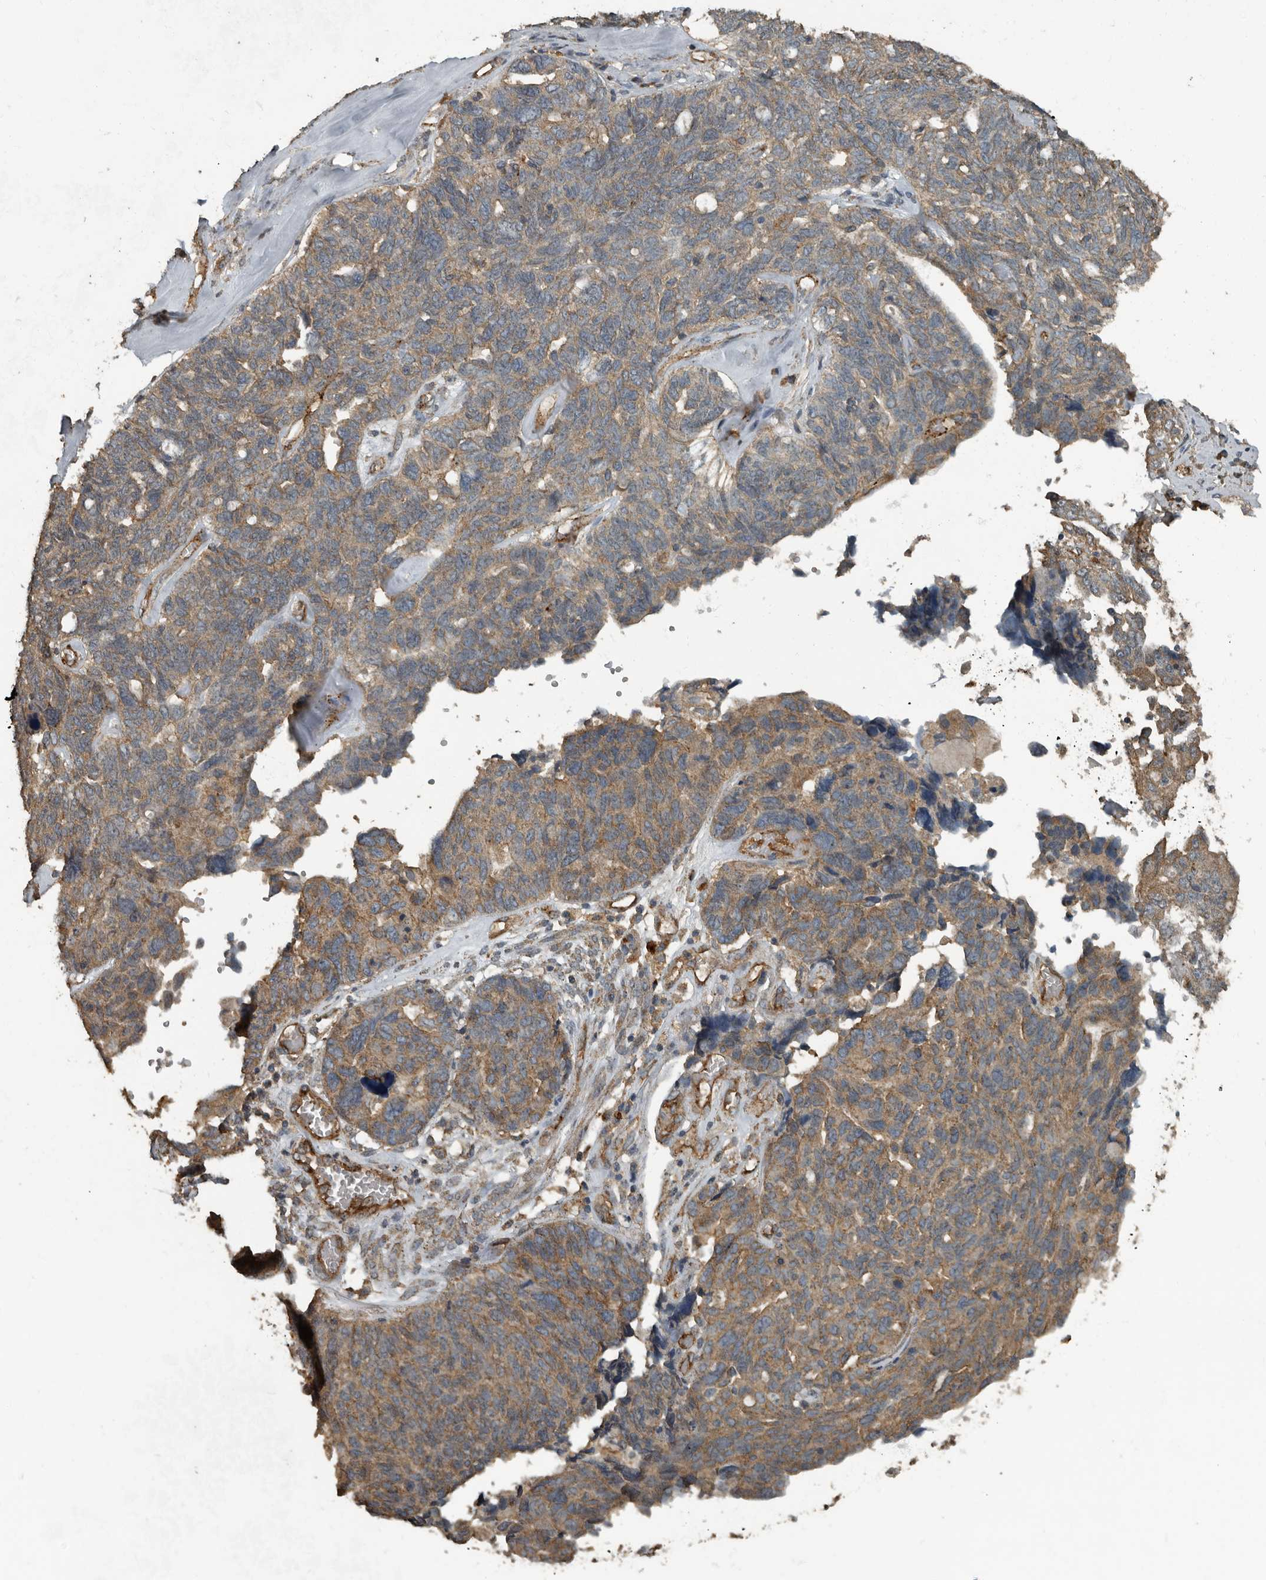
{"staining": {"intensity": "weak", "quantity": ">75%", "location": "cytoplasmic/membranous"}, "tissue": "ovarian cancer", "cell_type": "Tumor cells", "image_type": "cancer", "snomed": [{"axis": "morphology", "description": "Cystadenocarcinoma, serous, NOS"}, {"axis": "topography", "description": "Ovary"}], "caption": "Immunohistochemical staining of human serous cystadenocarcinoma (ovarian) reveals low levels of weak cytoplasmic/membranous positivity in about >75% of tumor cells.", "gene": "IL15RA", "patient": {"sex": "female", "age": 79}}